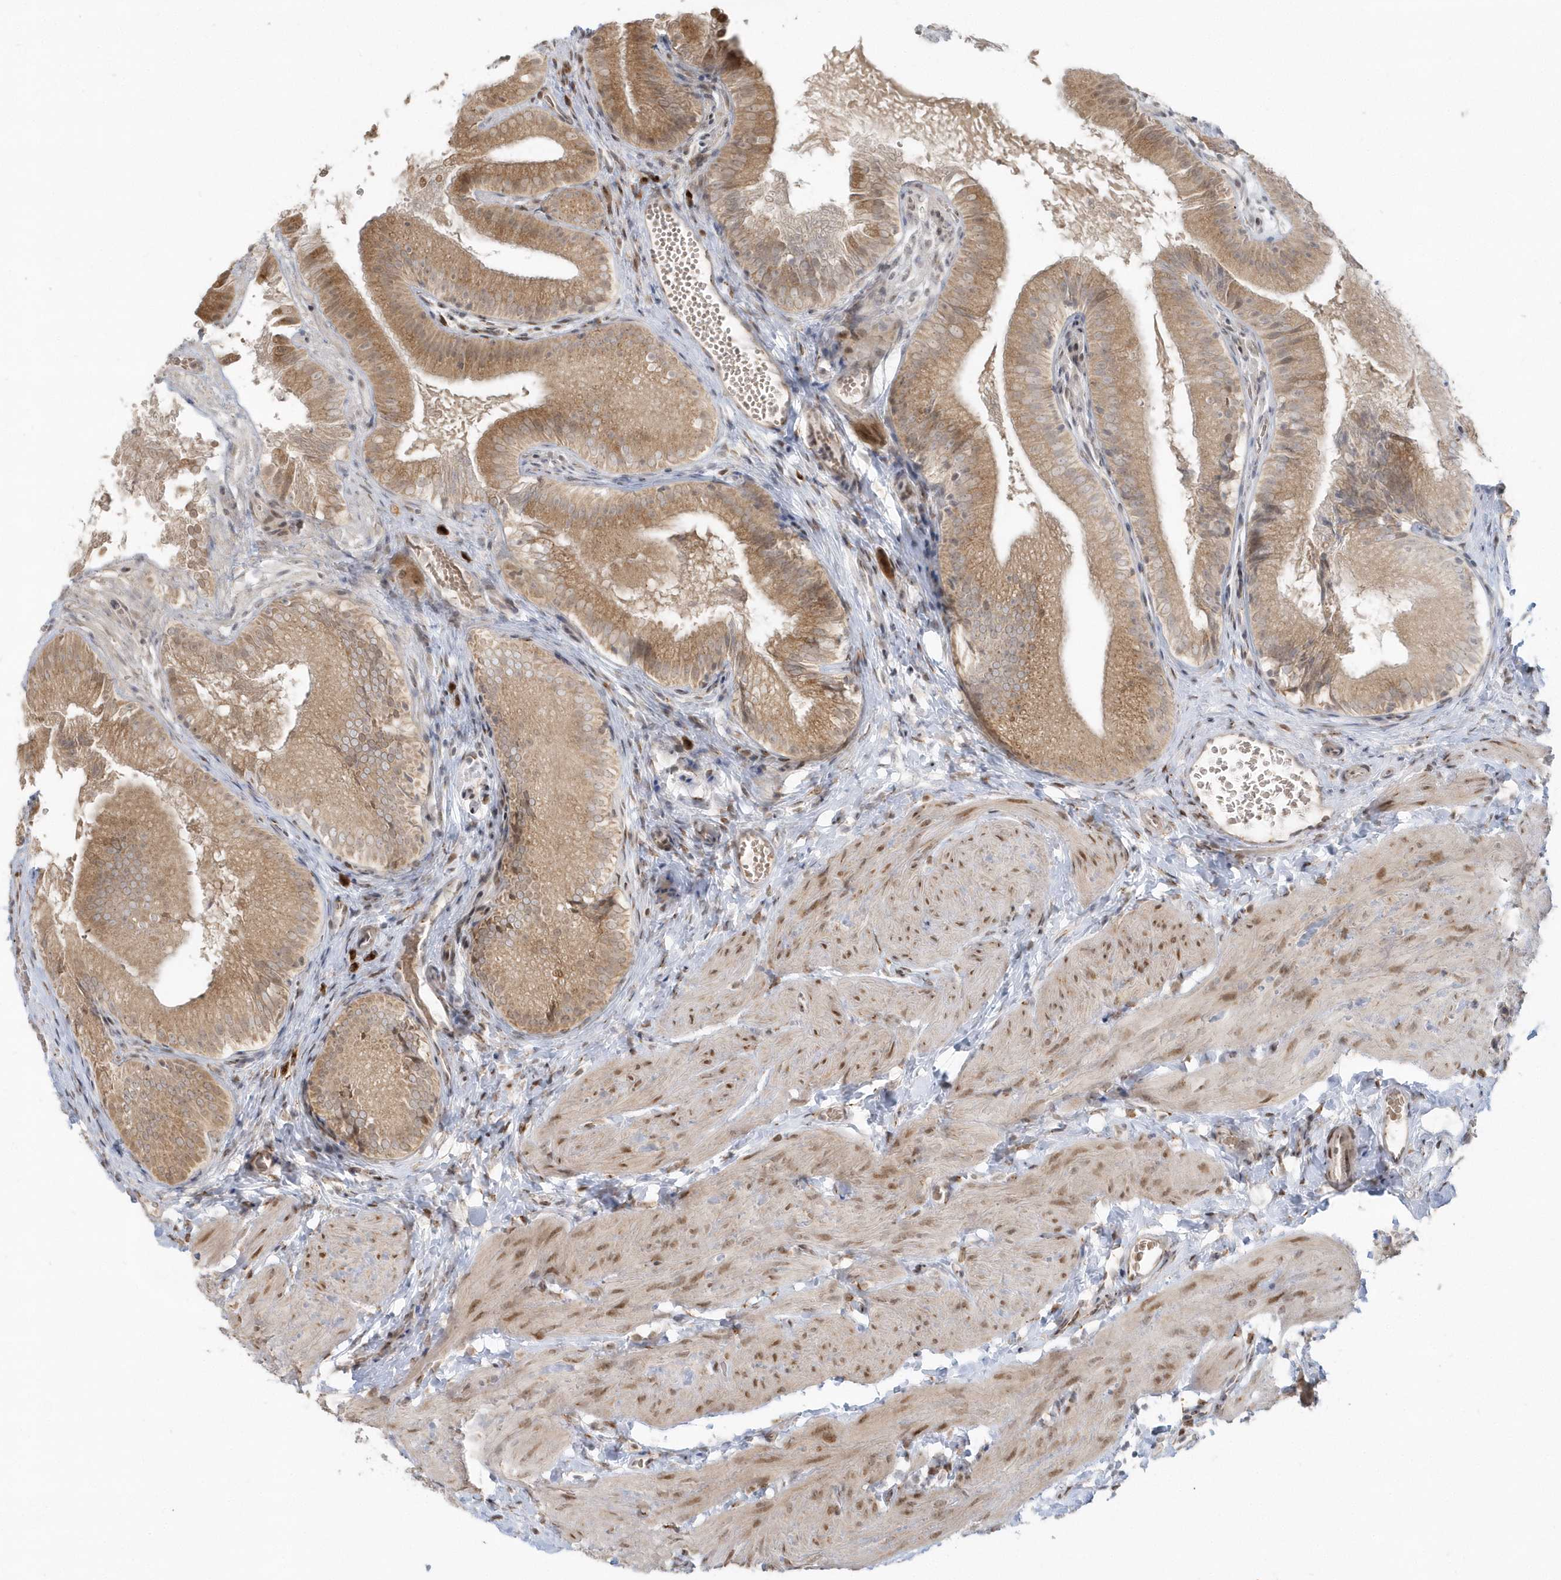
{"staining": {"intensity": "moderate", "quantity": ">75%", "location": "cytoplasmic/membranous"}, "tissue": "gallbladder", "cell_type": "Glandular cells", "image_type": "normal", "snomed": [{"axis": "morphology", "description": "Normal tissue, NOS"}, {"axis": "topography", "description": "Gallbladder"}], "caption": "Immunohistochemical staining of benign human gallbladder reveals moderate cytoplasmic/membranous protein staining in about >75% of glandular cells. The staining was performed using DAB, with brown indicating positive protein expression. Nuclei are stained blue with hematoxylin.", "gene": "DHFR", "patient": {"sex": "female", "age": 30}}